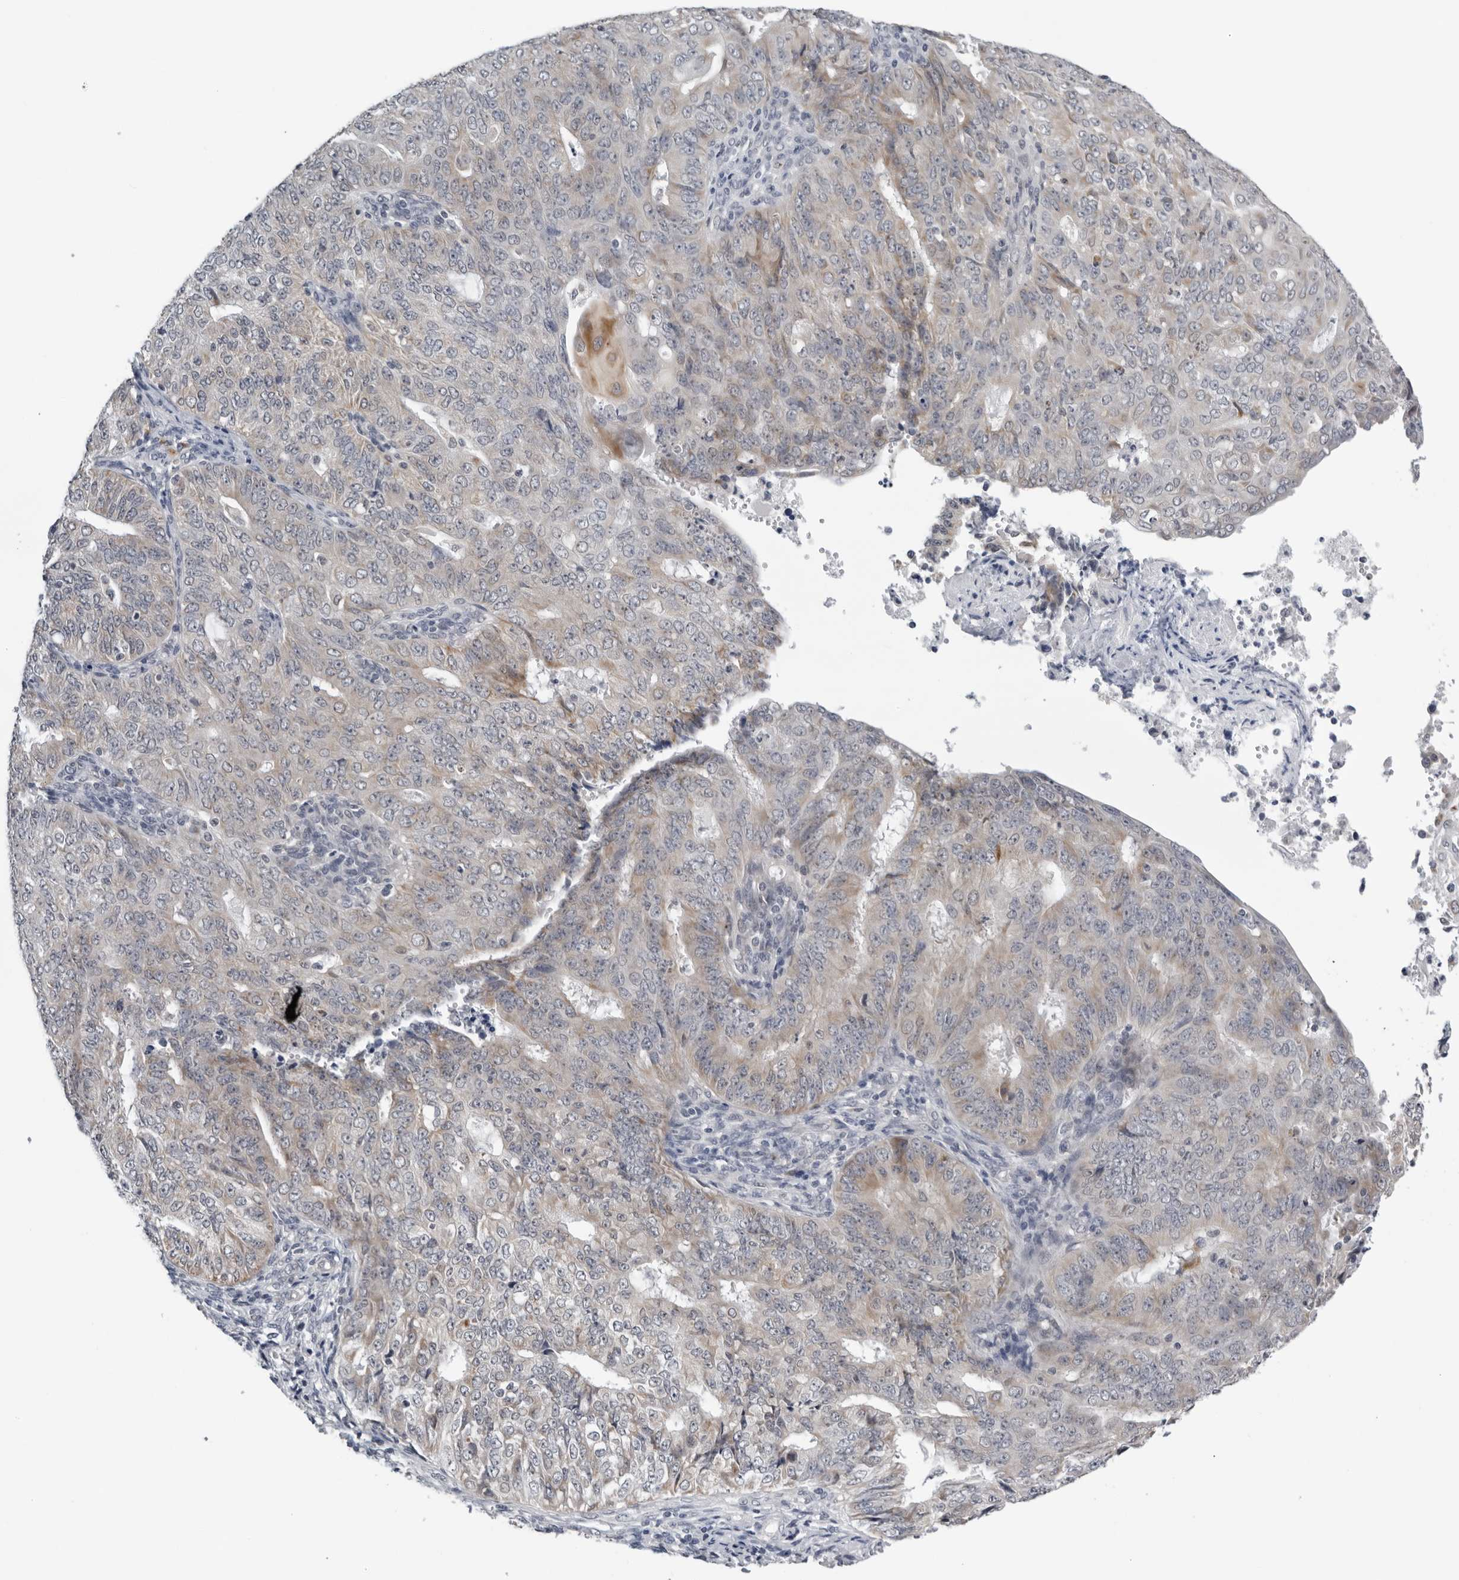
{"staining": {"intensity": "weak", "quantity": "<25%", "location": "cytoplasmic/membranous"}, "tissue": "endometrial cancer", "cell_type": "Tumor cells", "image_type": "cancer", "snomed": [{"axis": "morphology", "description": "Adenocarcinoma, NOS"}, {"axis": "topography", "description": "Endometrium"}], "caption": "A micrograph of human endometrial adenocarcinoma is negative for staining in tumor cells.", "gene": "CPT2", "patient": {"sex": "female", "age": 32}}